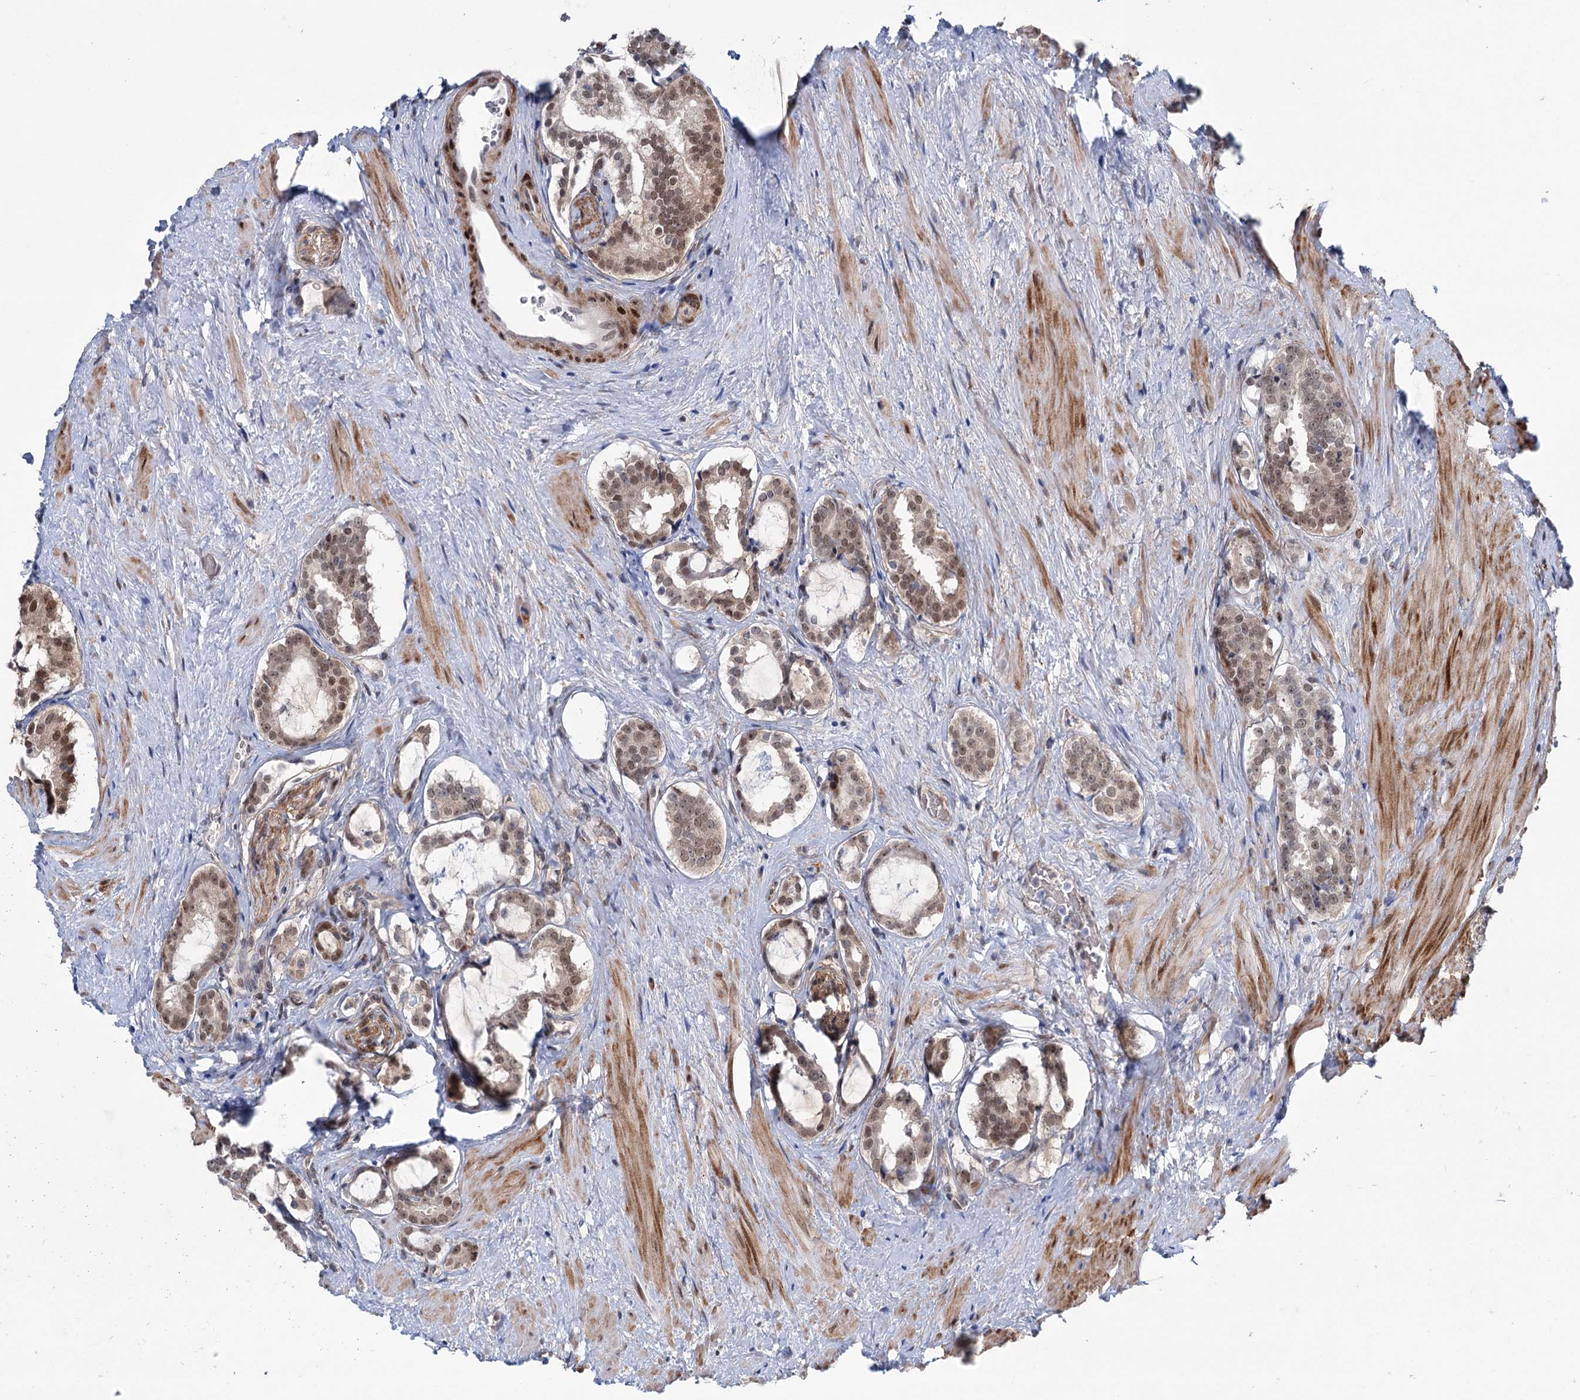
{"staining": {"intensity": "moderate", "quantity": "25%-75%", "location": "nuclear"}, "tissue": "prostate cancer", "cell_type": "Tumor cells", "image_type": "cancer", "snomed": [{"axis": "morphology", "description": "Adenocarcinoma, High grade"}, {"axis": "topography", "description": "Prostate"}], "caption": "Human adenocarcinoma (high-grade) (prostate) stained for a protein (brown) displays moderate nuclear positive positivity in approximately 25%-75% of tumor cells.", "gene": "FAM53A", "patient": {"sex": "male", "age": 58}}